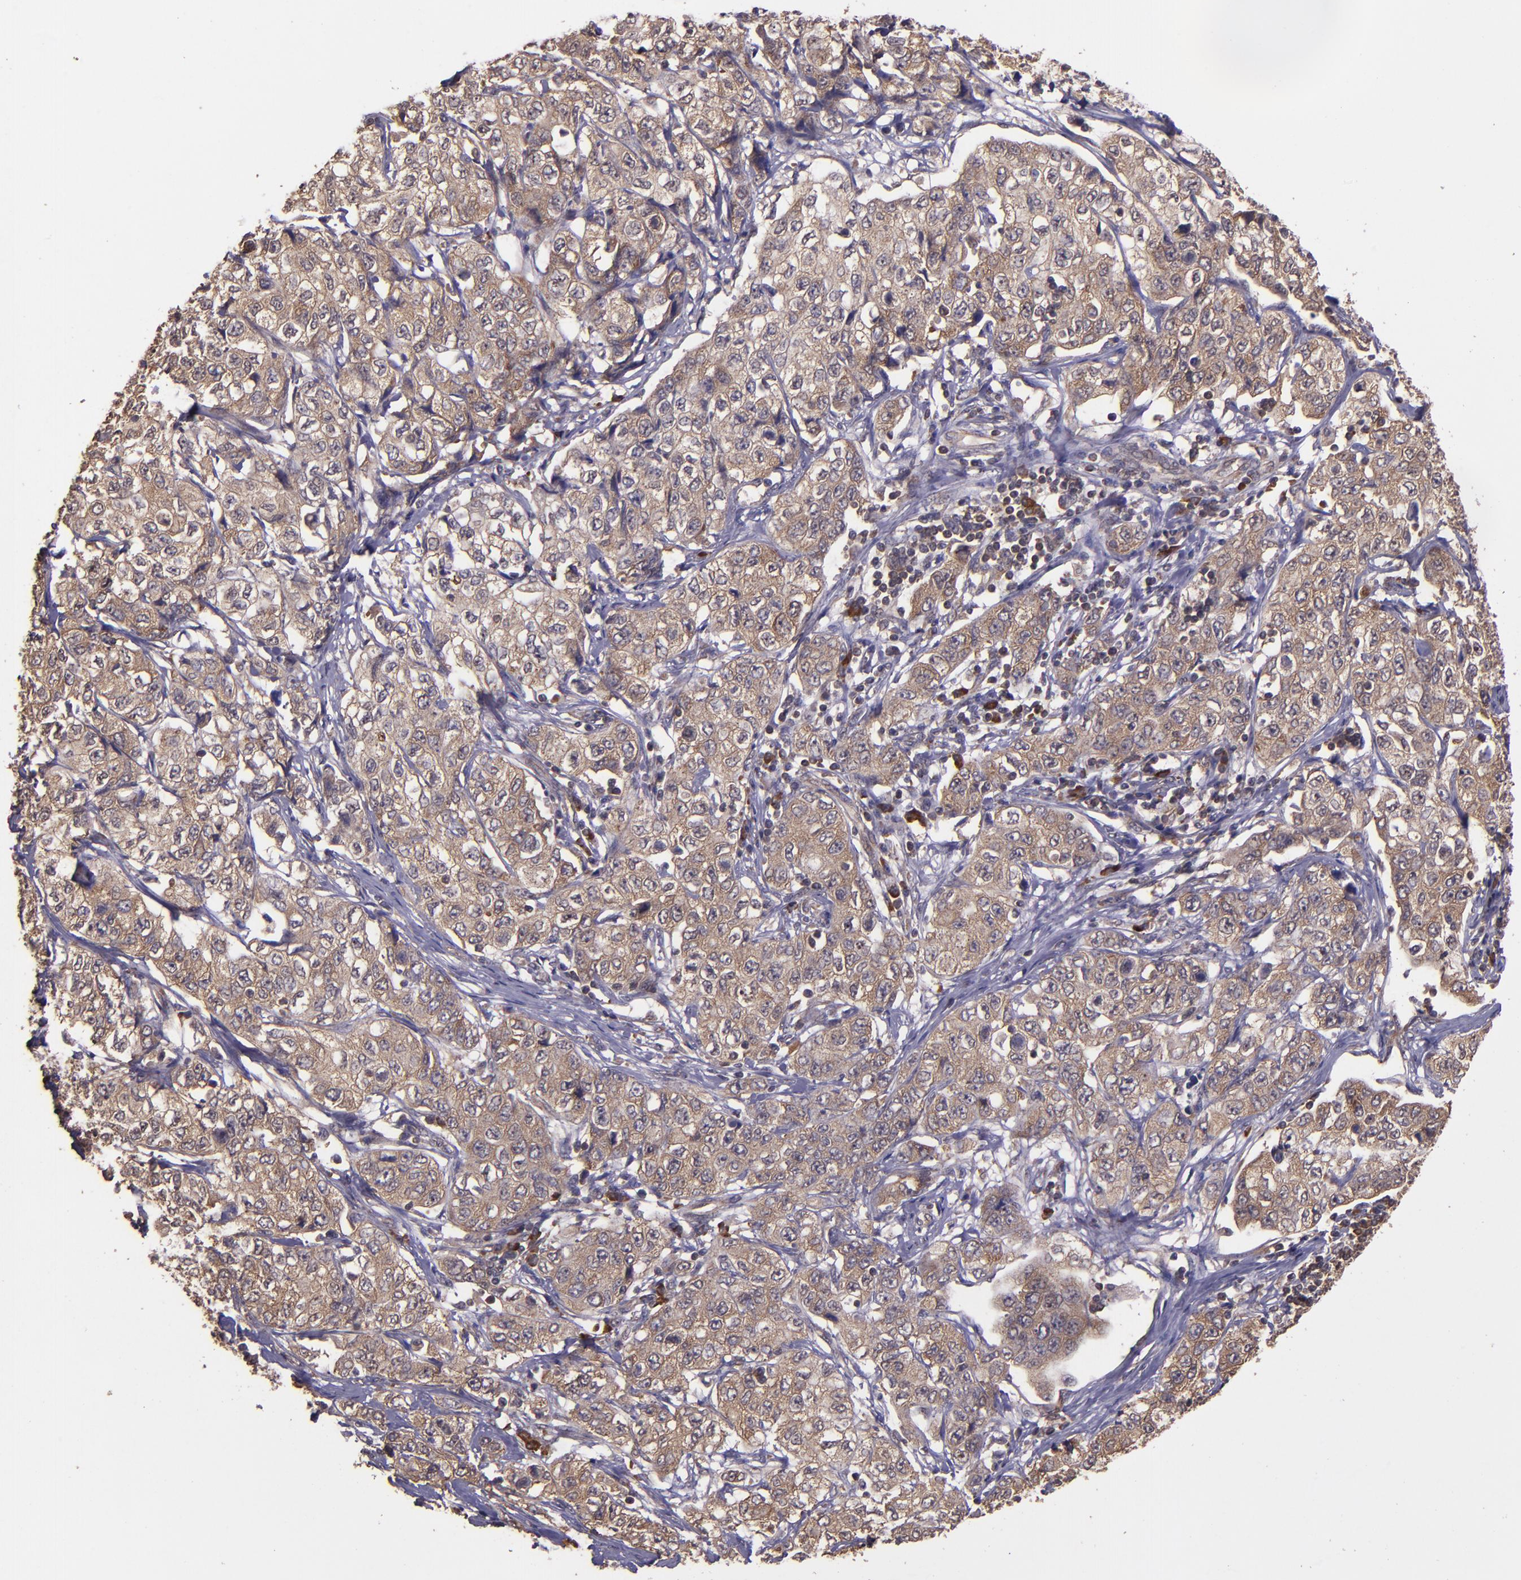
{"staining": {"intensity": "moderate", "quantity": ">75%", "location": "cytoplasmic/membranous"}, "tissue": "stomach cancer", "cell_type": "Tumor cells", "image_type": "cancer", "snomed": [{"axis": "morphology", "description": "Adenocarcinoma, NOS"}, {"axis": "topography", "description": "Stomach"}], "caption": "Immunohistochemical staining of human stomach cancer (adenocarcinoma) displays medium levels of moderate cytoplasmic/membranous positivity in about >75% of tumor cells.", "gene": "USP51", "patient": {"sex": "male", "age": 48}}